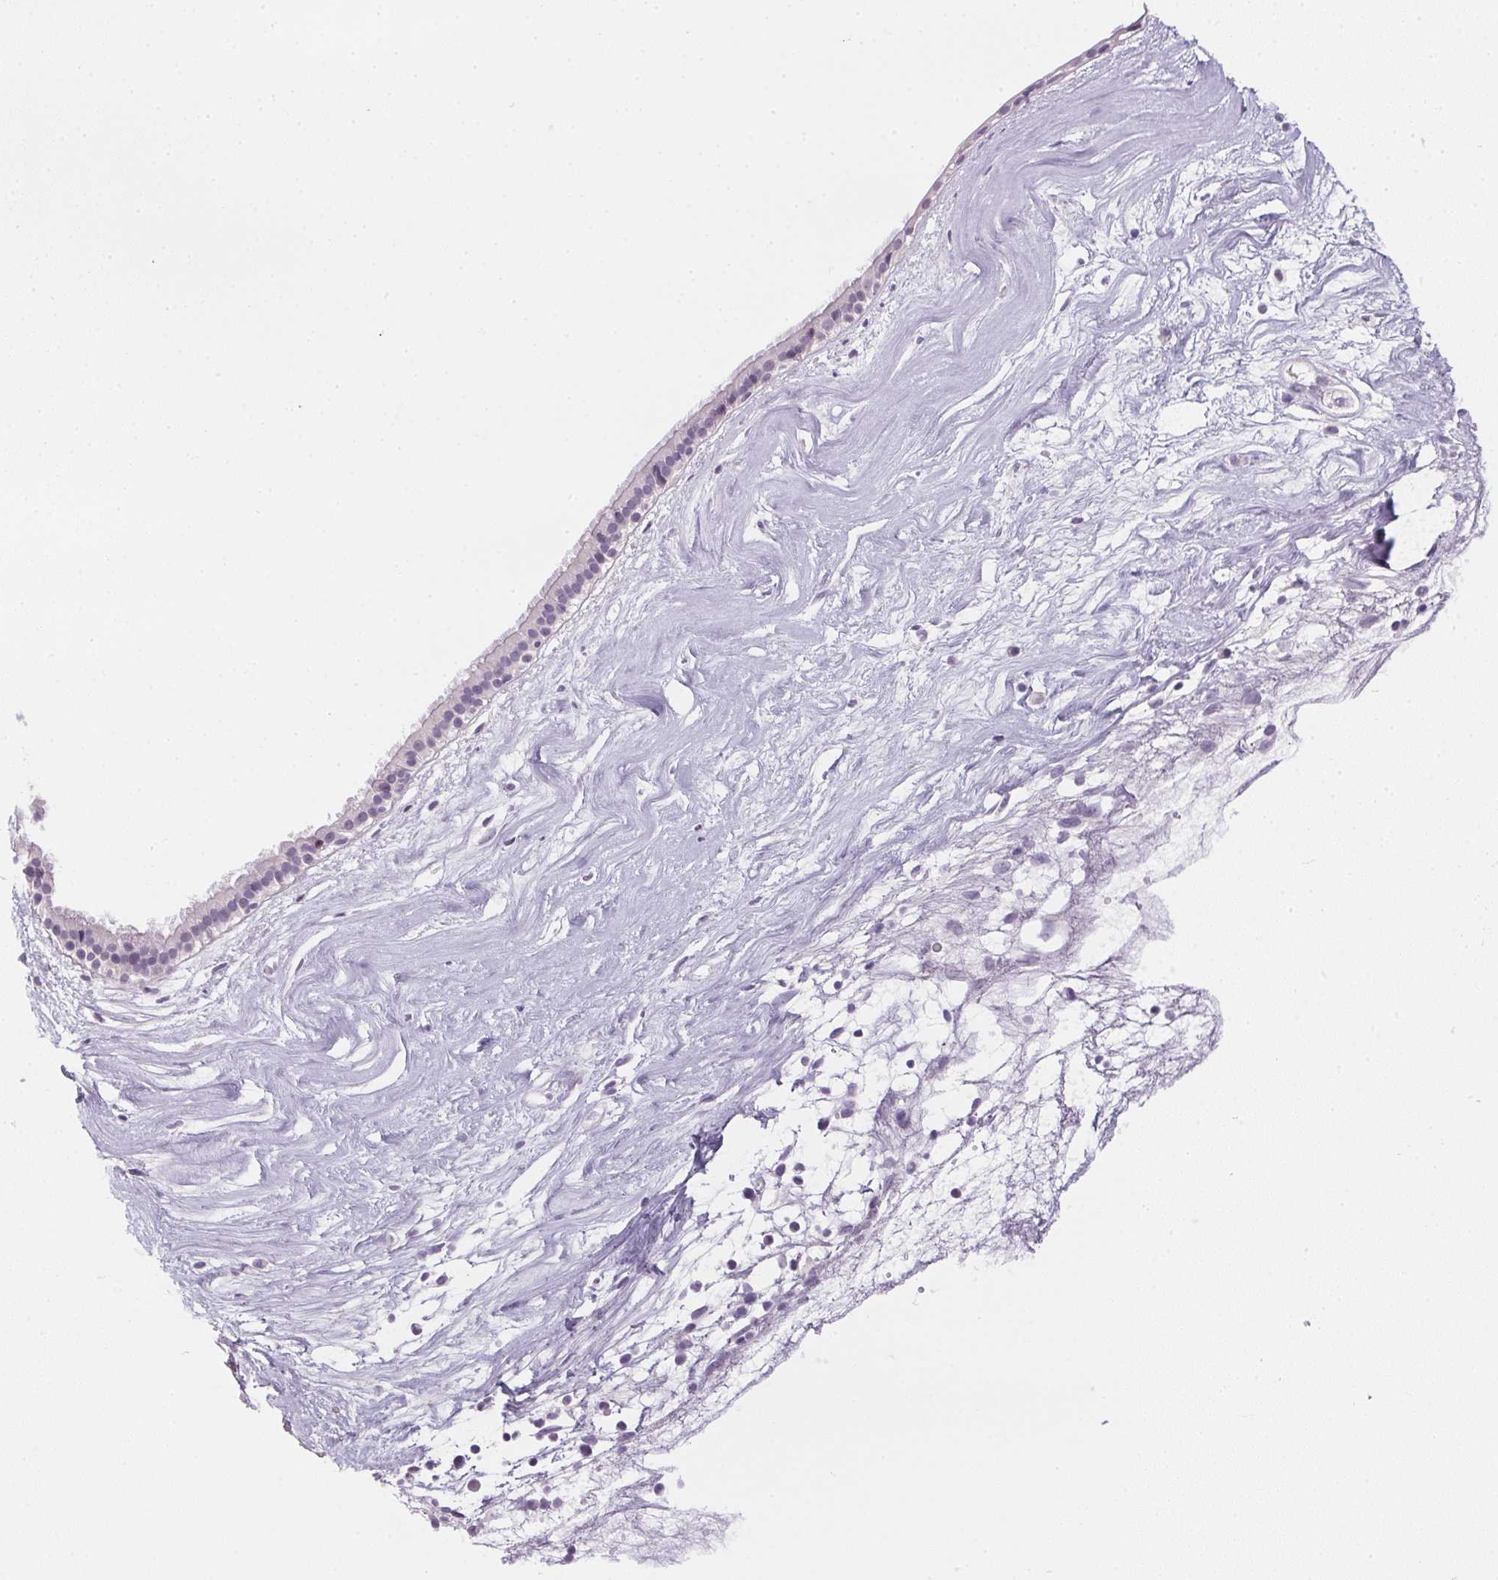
{"staining": {"intensity": "negative", "quantity": "none", "location": "none"}, "tissue": "nasopharynx", "cell_type": "Respiratory epithelial cells", "image_type": "normal", "snomed": [{"axis": "morphology", "description": "Normal tissue, NOS"}, {"axis": "topography", "description": "Nasopharynx"}], "caption": "Respiratory epithelial cells show no significant protein positivity in normal nasopharynx. Nuclei are stained in blue.", "gene": "GSDMC", "patient": {"sex": "male", "age": 24}}